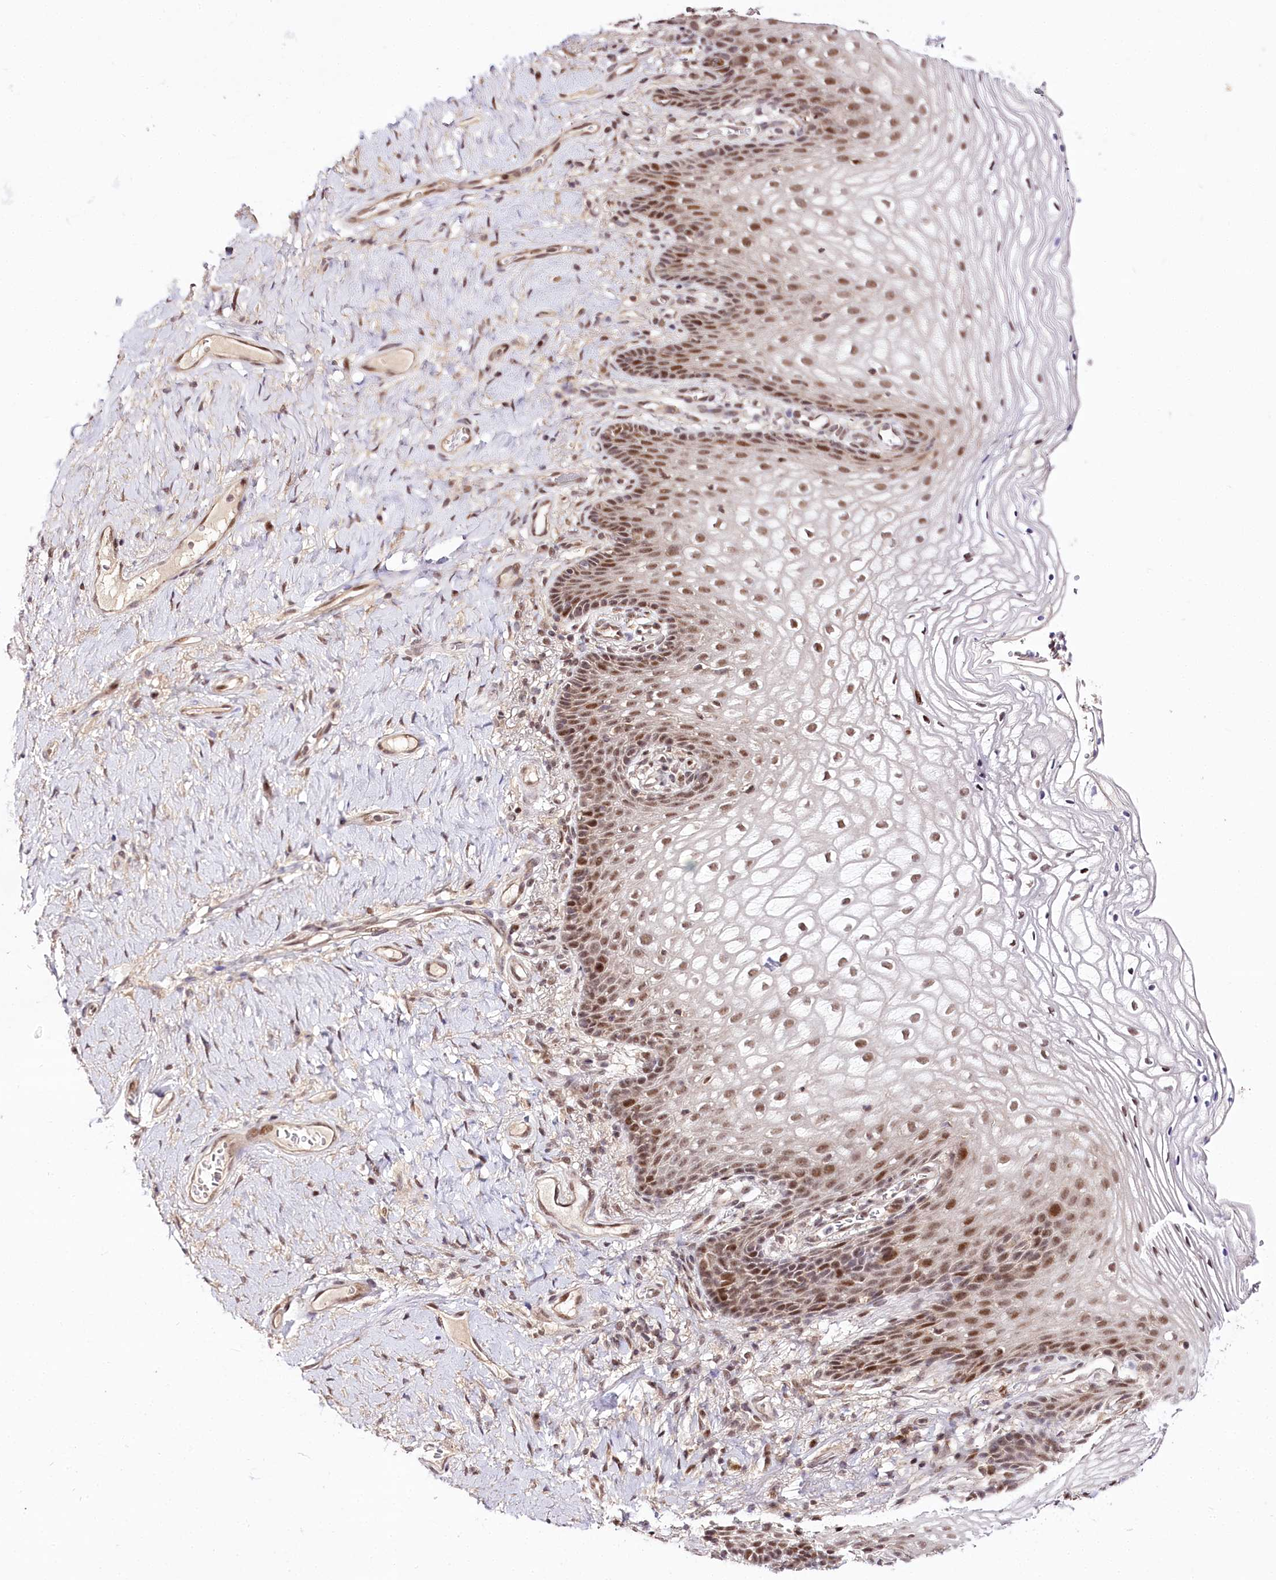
{"staining": {"intensity": "moderate", "quantity": ">75%", "location": "nuclear"}, "tissue": "vagina", "cell_type": "Squamous epithelial cells", "image_type": "normal", "snomed": [{"axis": "morphology", "description": "Normal tissue, NOS"}, {"axis": "topography", "description": "Vagina"}], "caption": "This histopathology image demonstrates immunohistochemistry staining of benign vagina, with medium moderate nuclear staining in about >75% of squamous epithelial cells.", "gene": "POLA2", "patient": {"sex": "female", "age": 60}}